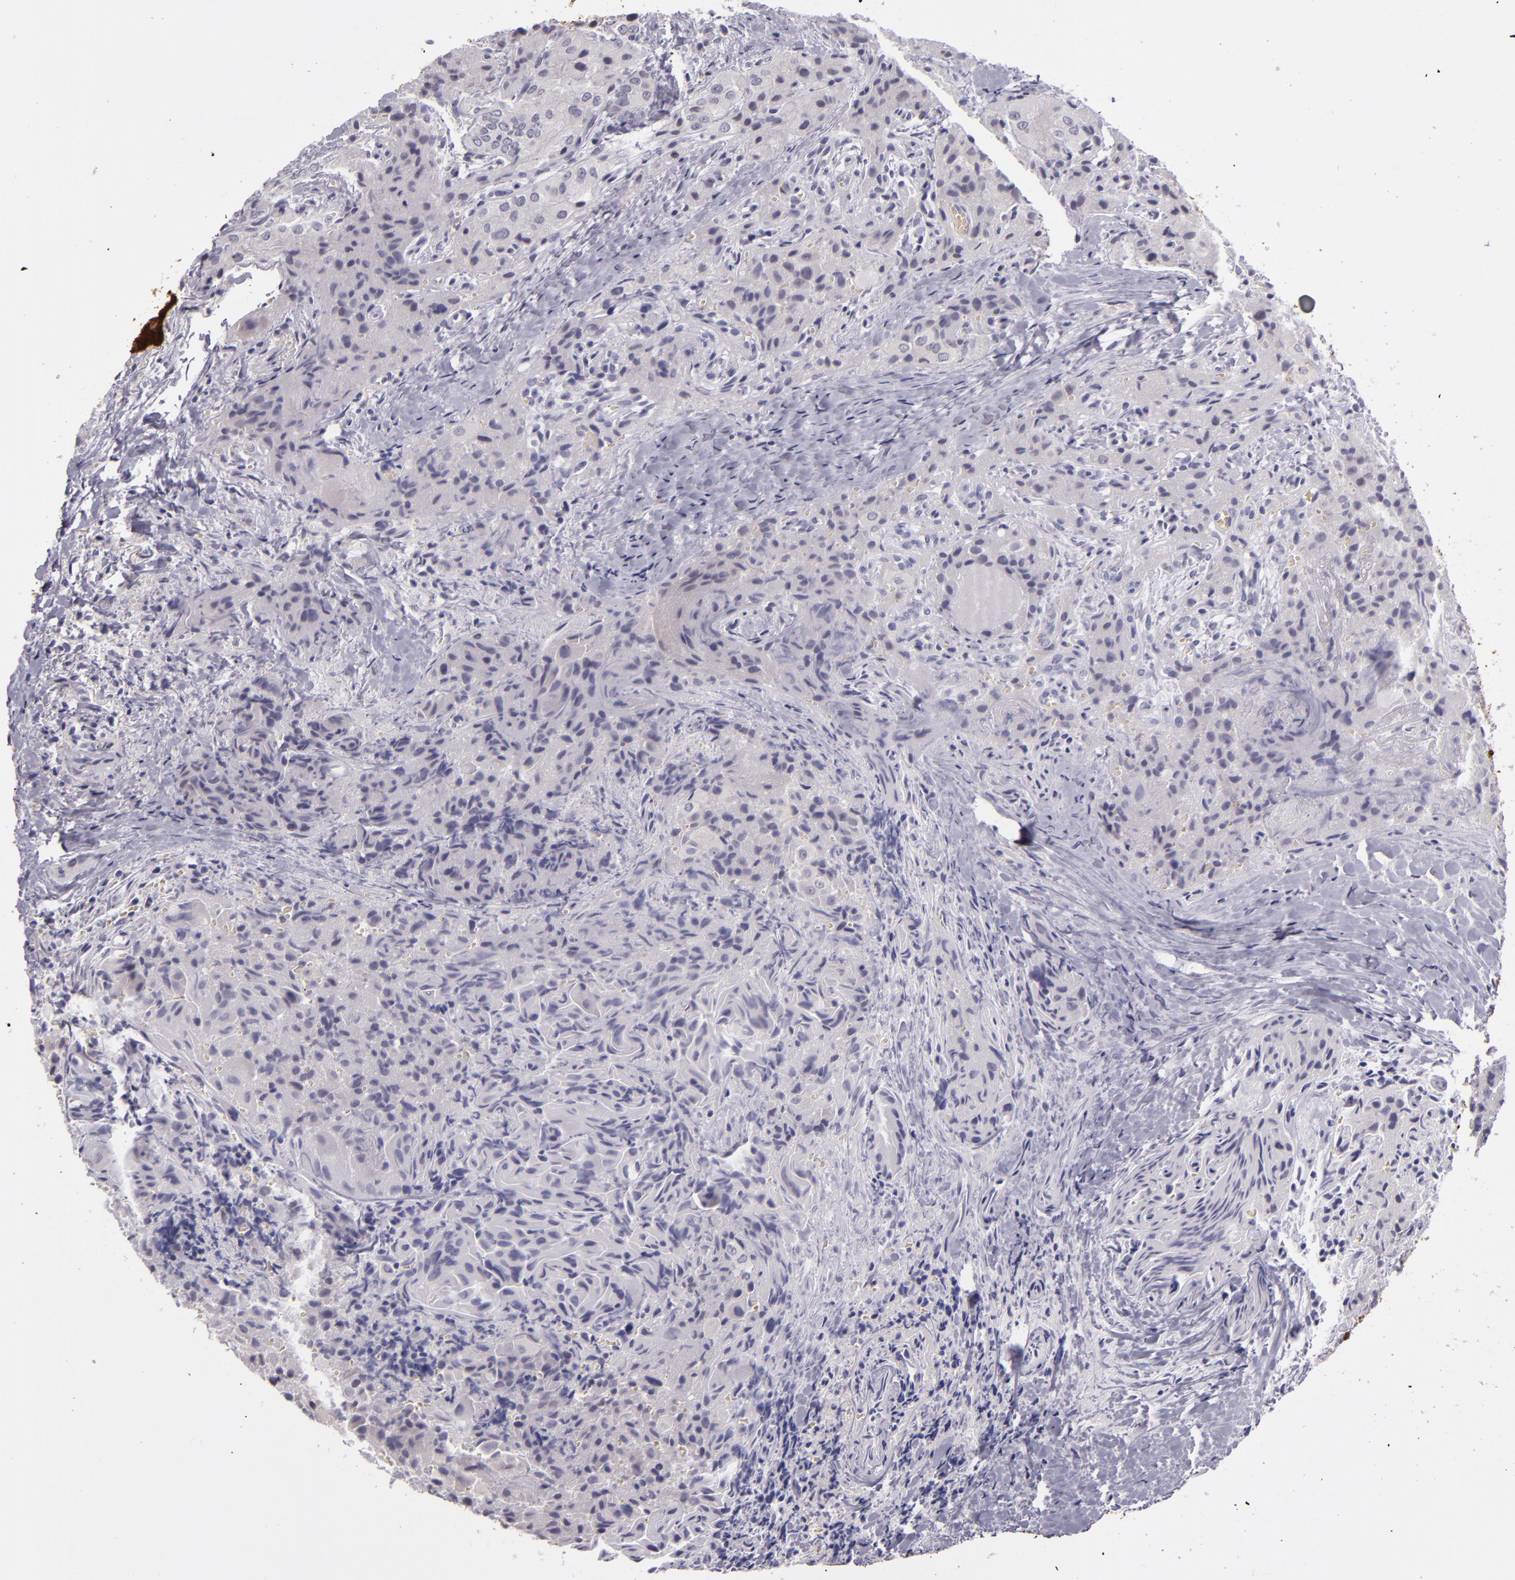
{"staining": {"intensity": "negative", "quantity": "none", "location": "none"}, "tissue": "thyroid cancer", "cell_type": "Tumor cells", "image_type": "cancer", "snomed": [{"axis": "morphology", "description": "Papillary adenocarcinoma, NOS"}, {"axis": "topography", "description": "Thyroid gland"}], "caption": "IHC photomicrograph of thyroid cancer (papillary adenocarcinoma) stained for a protein (brown), which reveals no positivity in tumor cells.", "gene": "SNCB", "patient": {"sex": "female", "age": 71}}